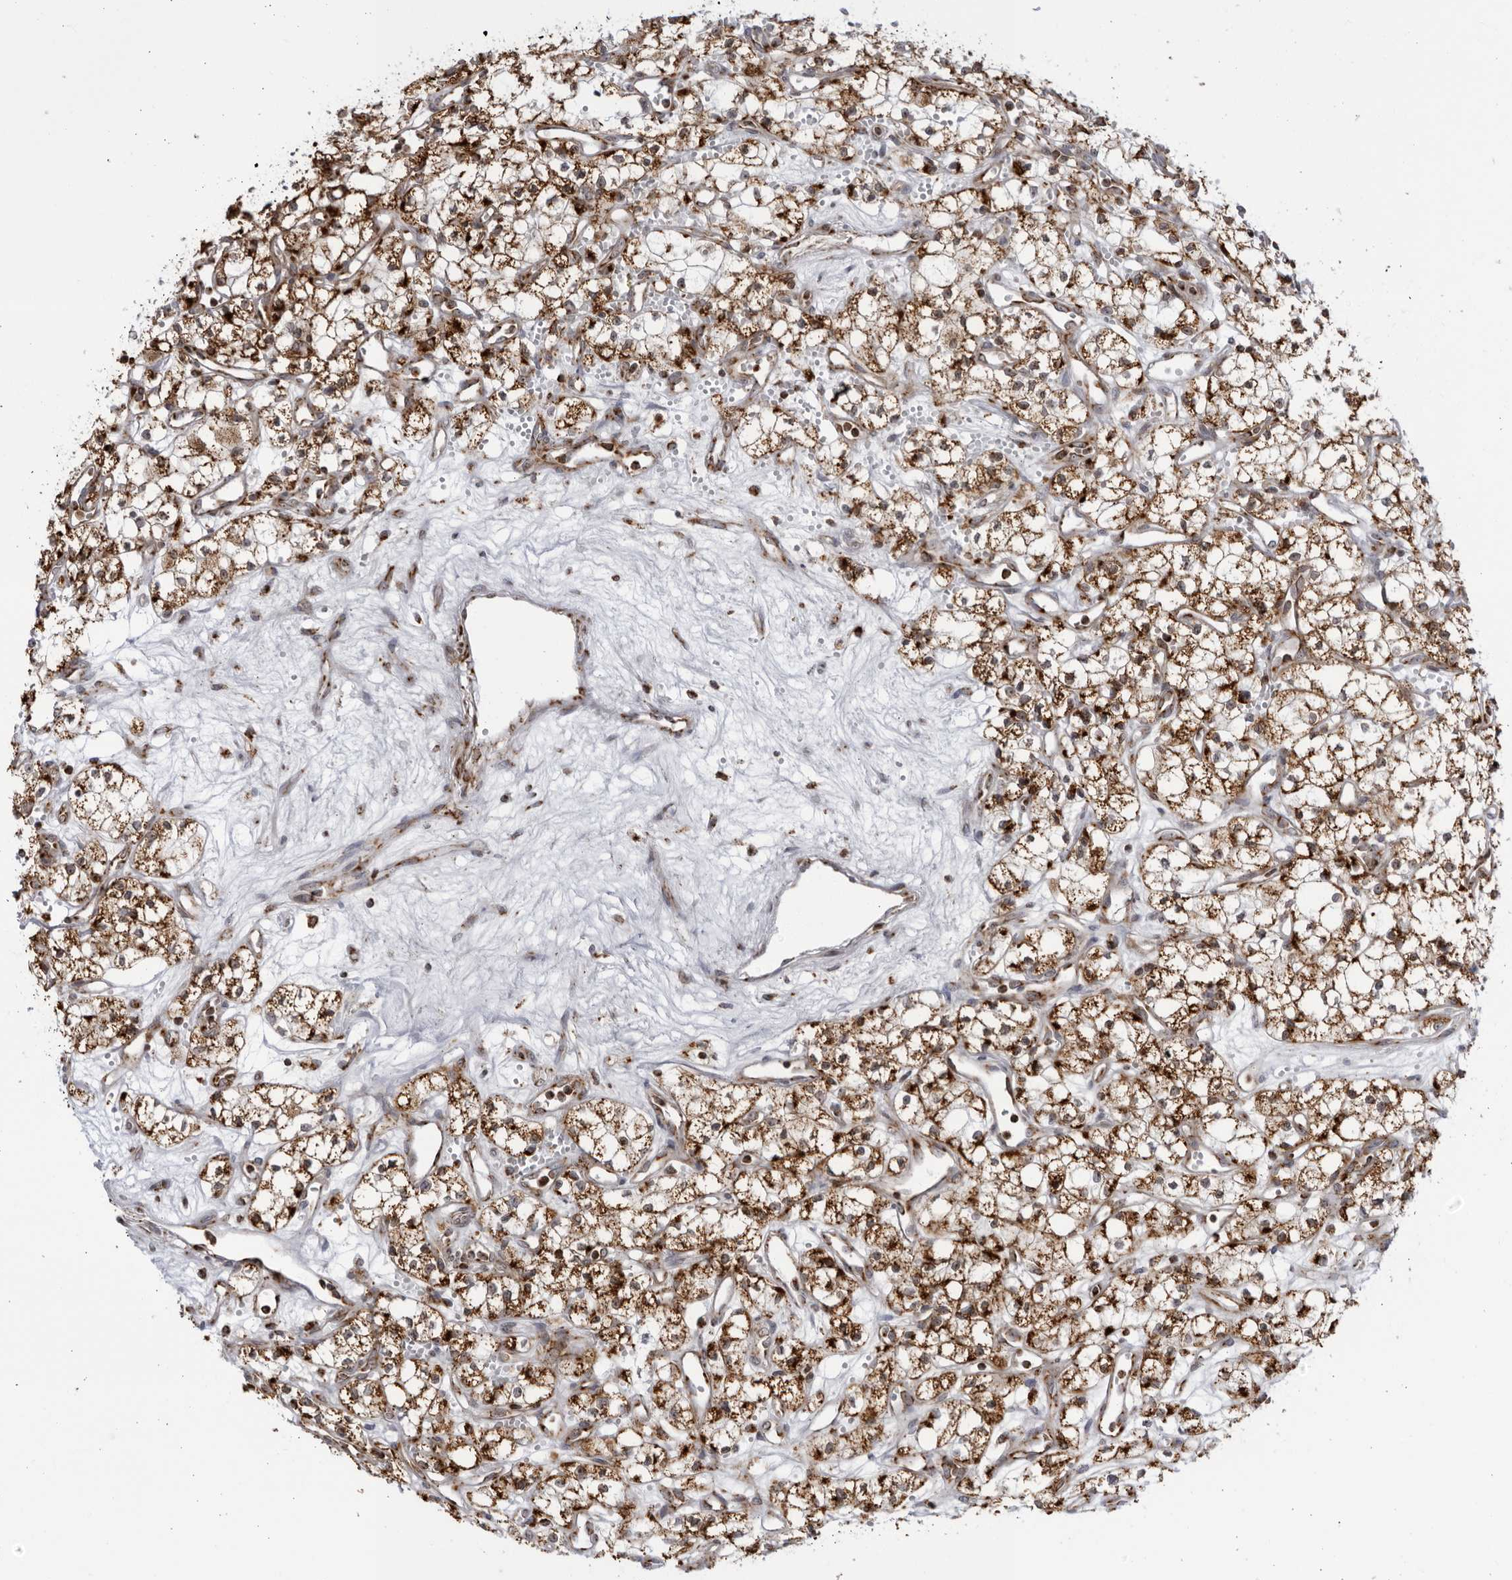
{"staining": {"intensity": "strong", "quantity": ">75%", "location": "cytoplasmic/membranous"}, "tissue": "renal cancer", "cell_type": "Tumor cells", "image_type": "cancer", "snomed": [{"axis": "morphology", "description": "Adenocarcinoma, NOS"}, {"axis": "topography", "description": "Kidney"}], "caption": "Human renal adenocarcinoma stained with a protein marker reveals strong staining in tumor cells.", "gene": "RBM34", "patient": {"sex": "male", "age": 59}}